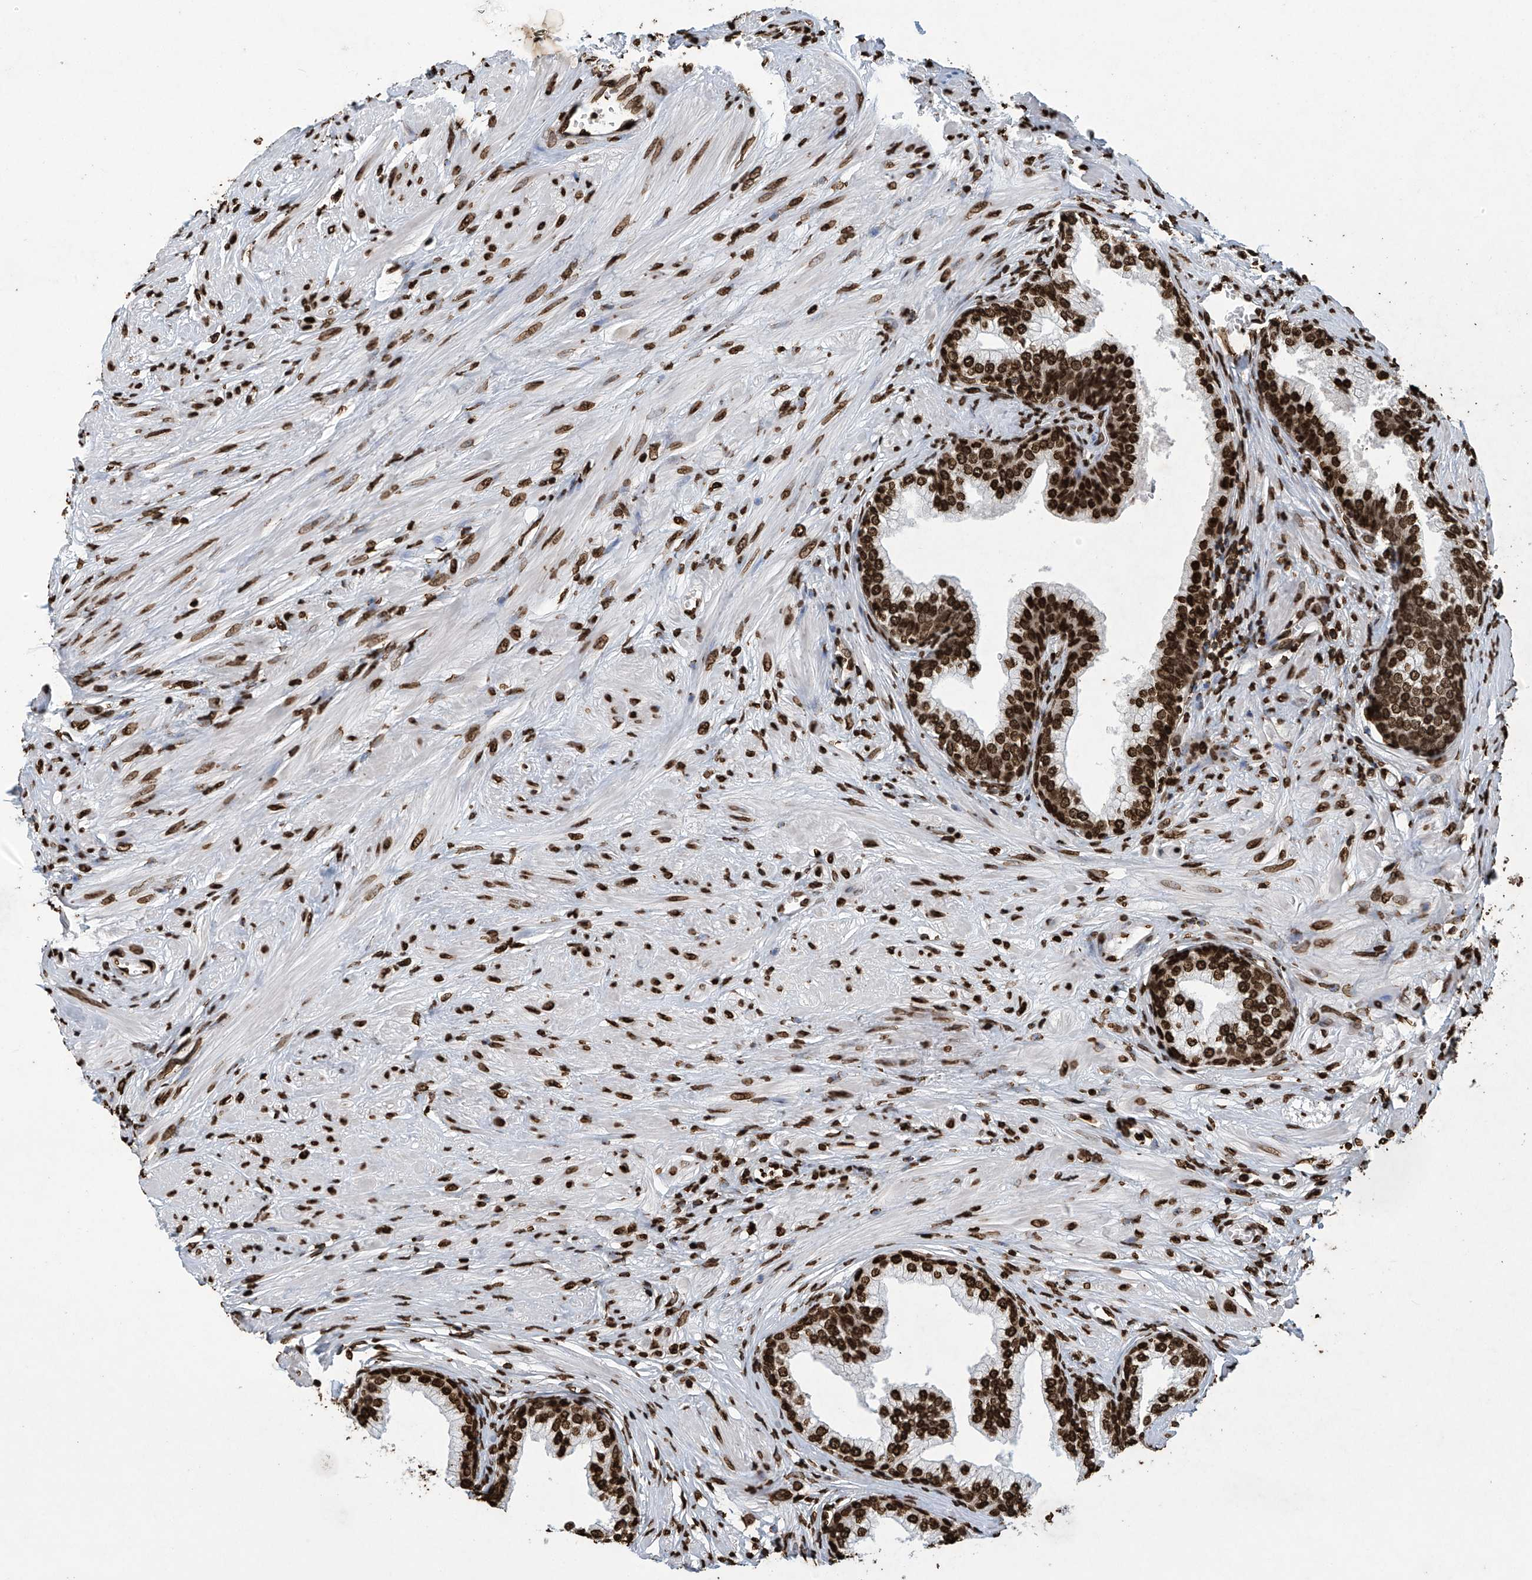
{"staining": {"intensity": "strong", "quantity": ">75%", "location": "nuclear"}, "tissue": "prostate", "cell_type": "Glandular cells", "image_type": "normal", "snomed": [{"axis": "morphology", "description": "Normal tissue, NOS"}, {"axis": "morphology", "description": "Urothelial carcinoma, Low grade"}, {"axis": "topography", "description": "Urinary bladder"}, {"axis": "topography", "description": "Prostate"}], "caption": "IHC image of unremarkable prostate: human prostate stained using immunohistochemistry reveals high levels of strong protein expression localized specifically in the nuclear of glandular cells, appearing as a nuclear brown color.", "gene": "H3", "patient": {"sex": "male", "age": 60}}